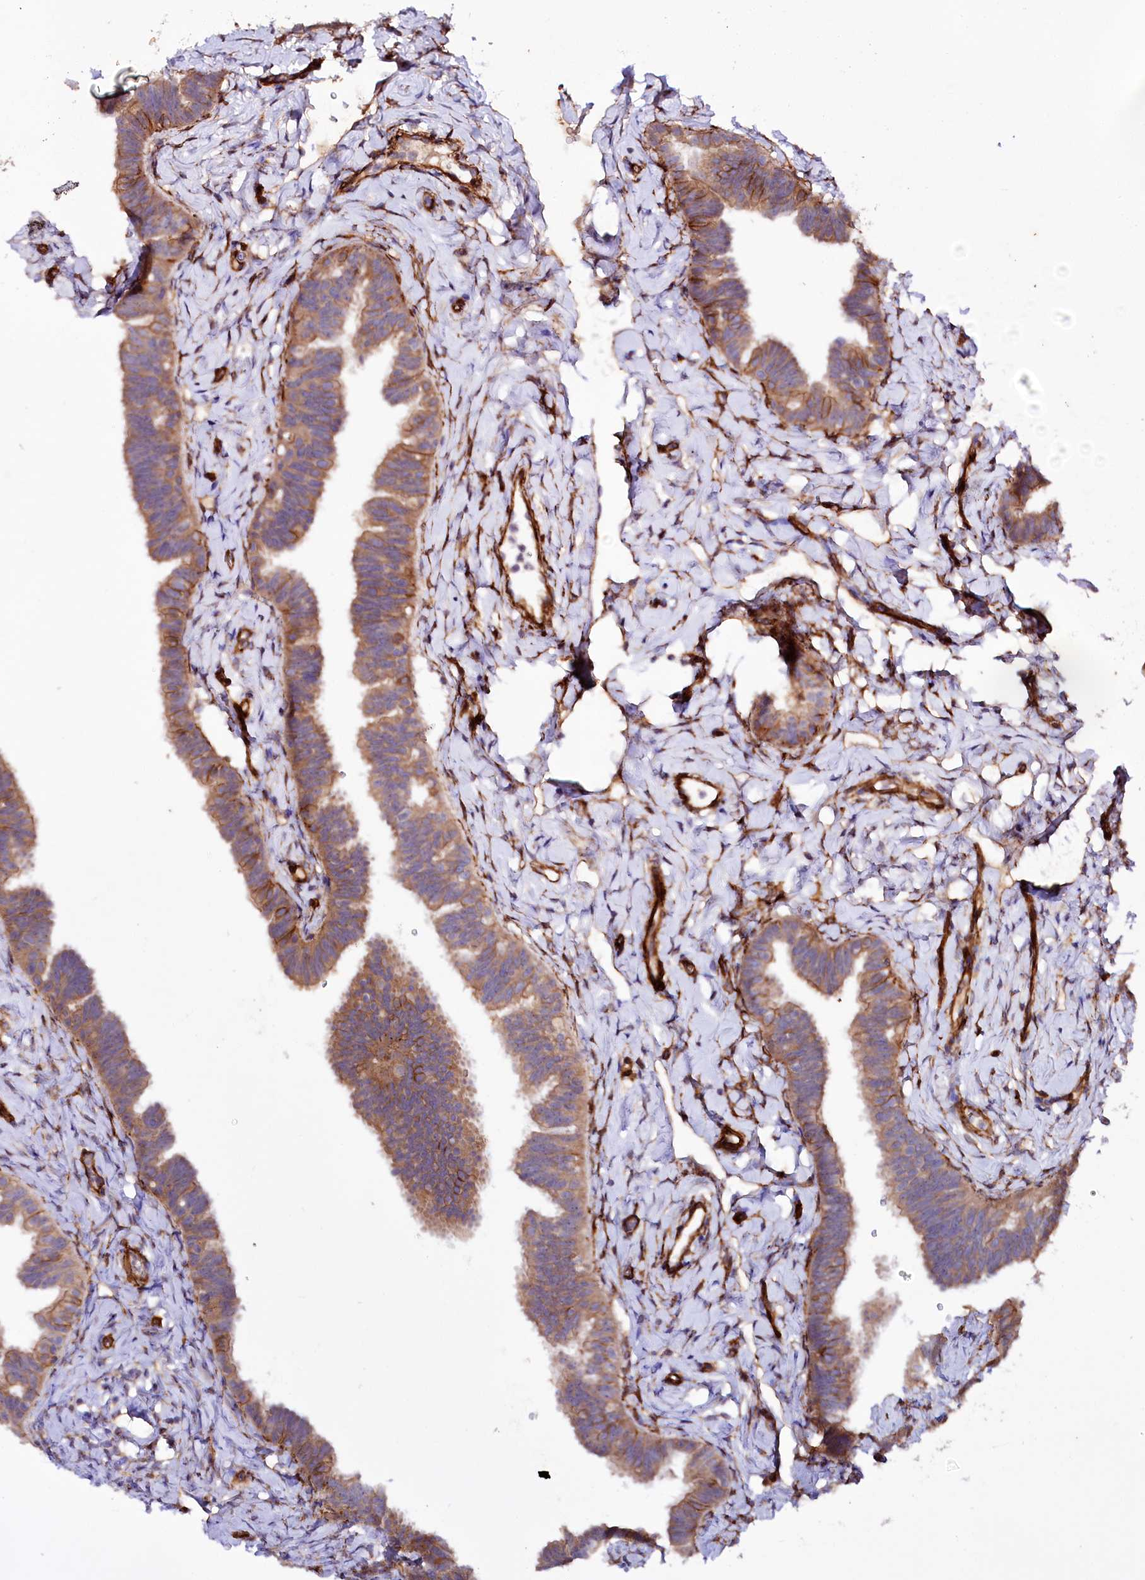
{"staining": {"intensity": "moderate", "quantity": ">75%", "location": "cytoplasmic/membranous"}, "tissue": "fallopian tube", "cell_type": "Glandular cells", "image_type": "normal", "snomed": [{"axis": "morphology", "description": "Normal tissue, NOS"}, {"axis": "topography", "description": "Fallopian tube"}], "caption": "DAB immunohistochemical staining of benign human fallopian tube demonstrates moderate cytoplasmic/membranous protein positivity in approximately >75% of glandular cells.", "gene": "SPATS2", "patient": {"sex": "female", "age": 65}}